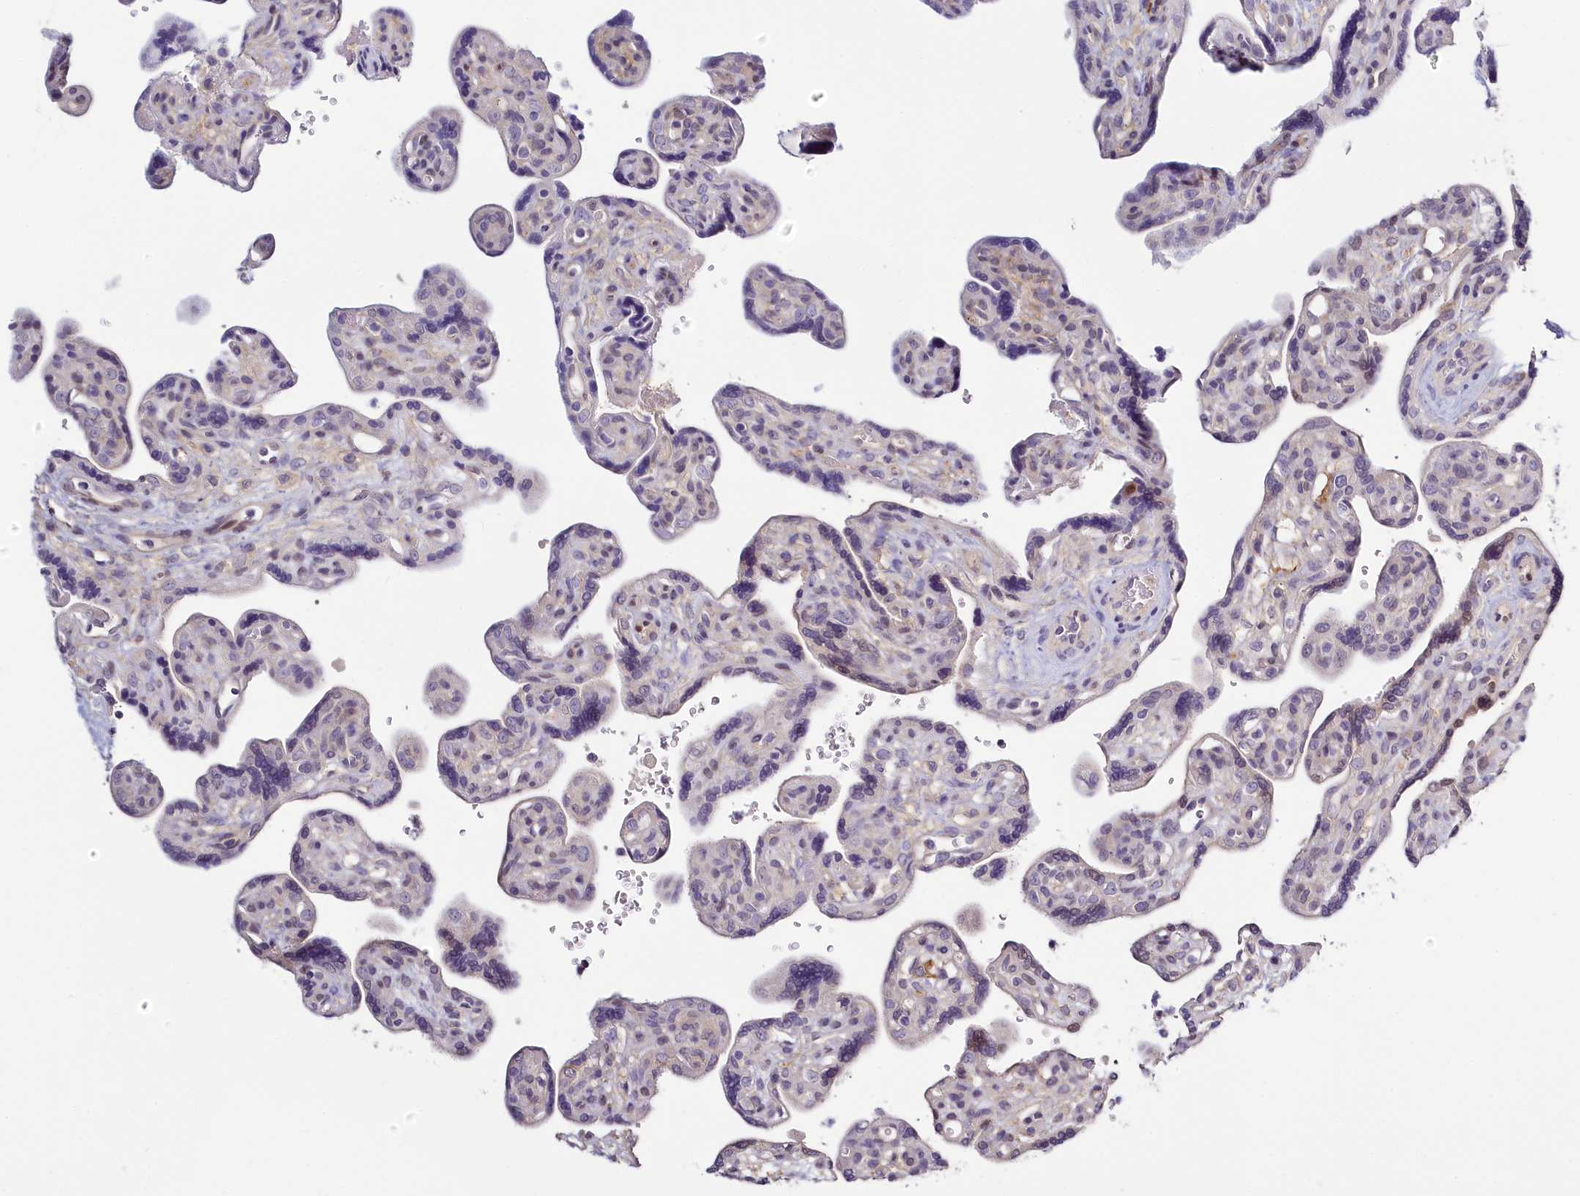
{"staining": {"intensity": "weak", "quantity": "<25%", "location": "nuclear"}, "tissue": "placenta", "cell_type": "Trophoblastic cells", "image_type": "normal", "snomed": [{"axis": "morphology", "description": "Normal tissue, NOS"}, {"axis": "topography", "description": "Placenta"}], "caption": "The IHC image has no significant positivity in trophoblastic cells of placenta.", "gene": "PDE6D", "patient": {"sex": "female", "age": 39}}